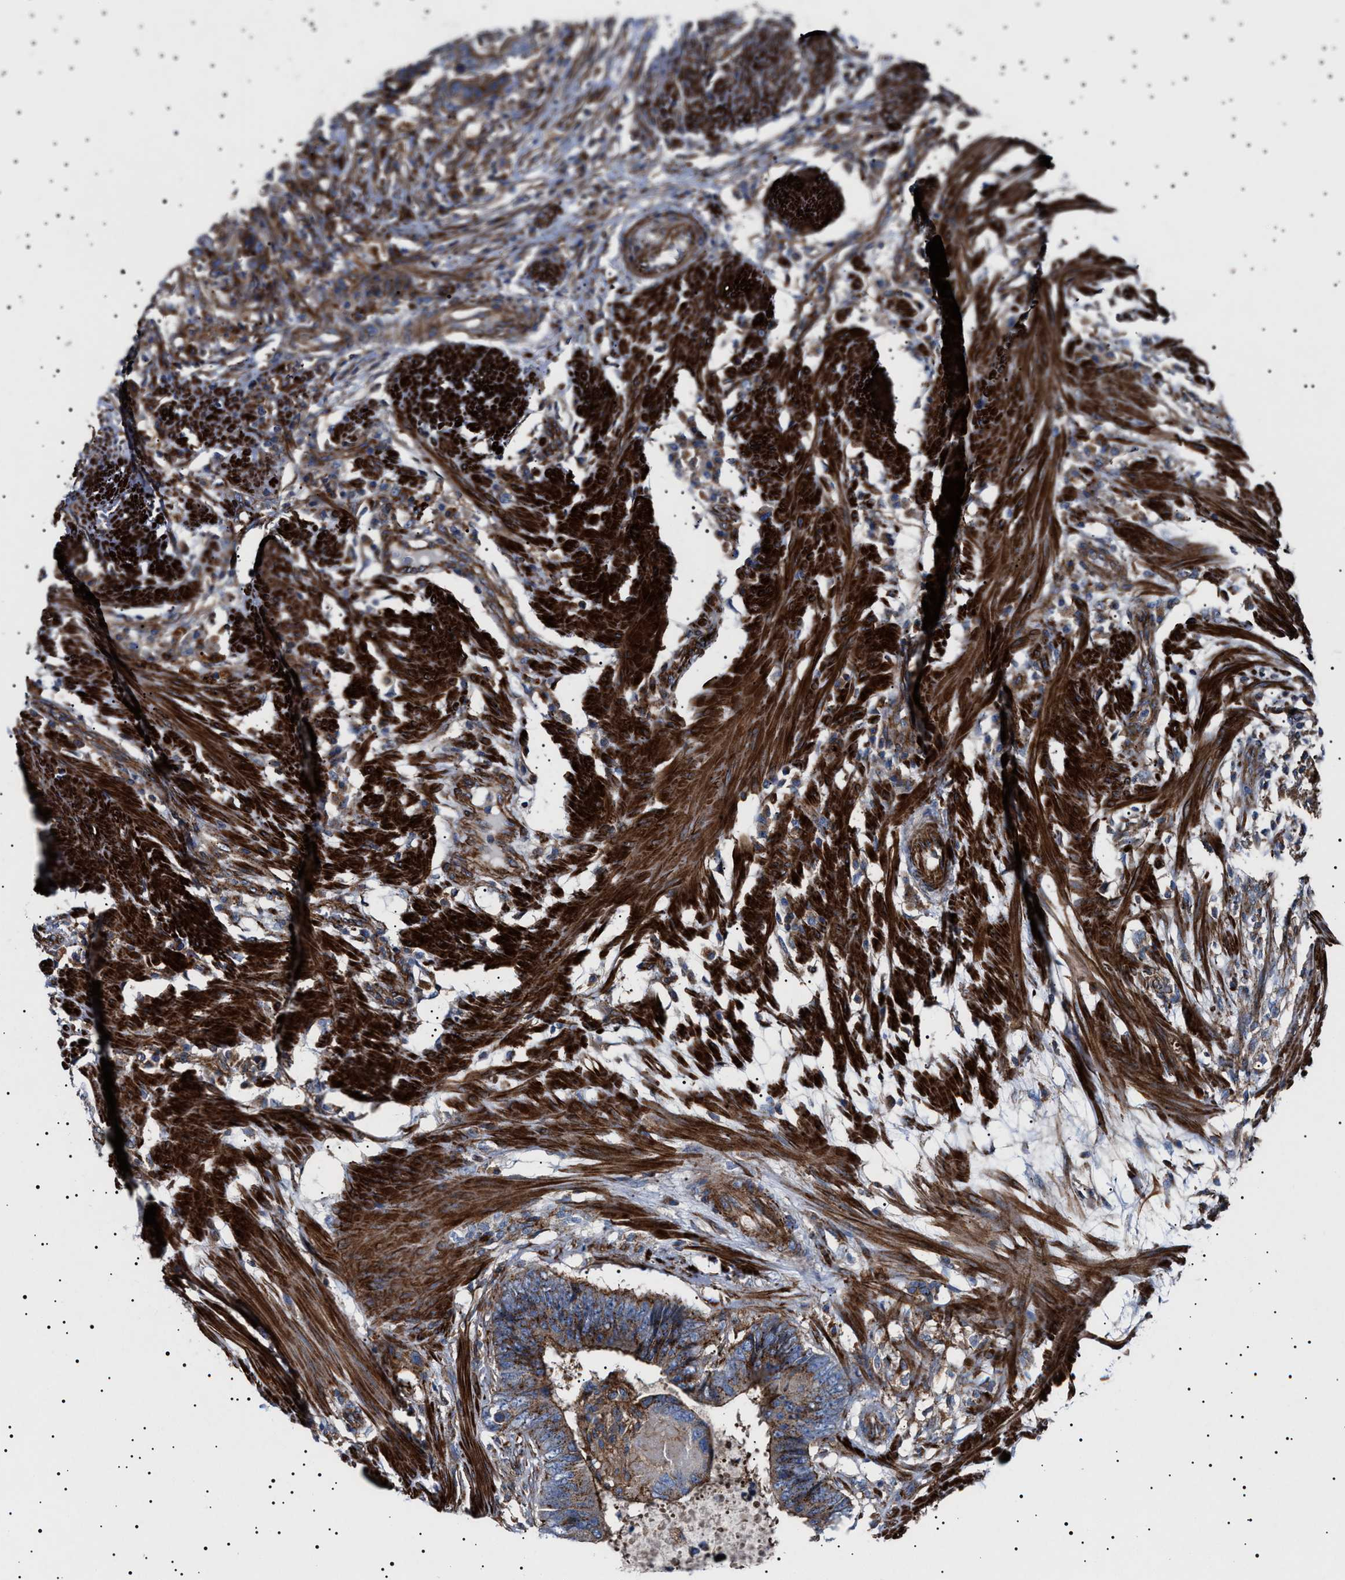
{"staining": {"intensity": "moderate", "quantity": ">75%", "location": "cytoplasmic/membranous"}, "tissue": "colorectal cancer", "cell_type": "Tumor cells", "image_type": "cancer", "snomed": [{"axis": "morphology", "description": "Adenocarcinoma, NOS"}, {"axis": "topography", "description": "Colon"}], "caption": "Brown immunohistochemical staining in human adenocarcinoma (colorectal) exhibits moderate cytoplasmic/membranous expression in about >75% of tumor cells. (DAB IHC, brown staining for protein, blue staining for nuclei).", "gene": "NEU1", "patient": {"sex": "male", "age": 56}}